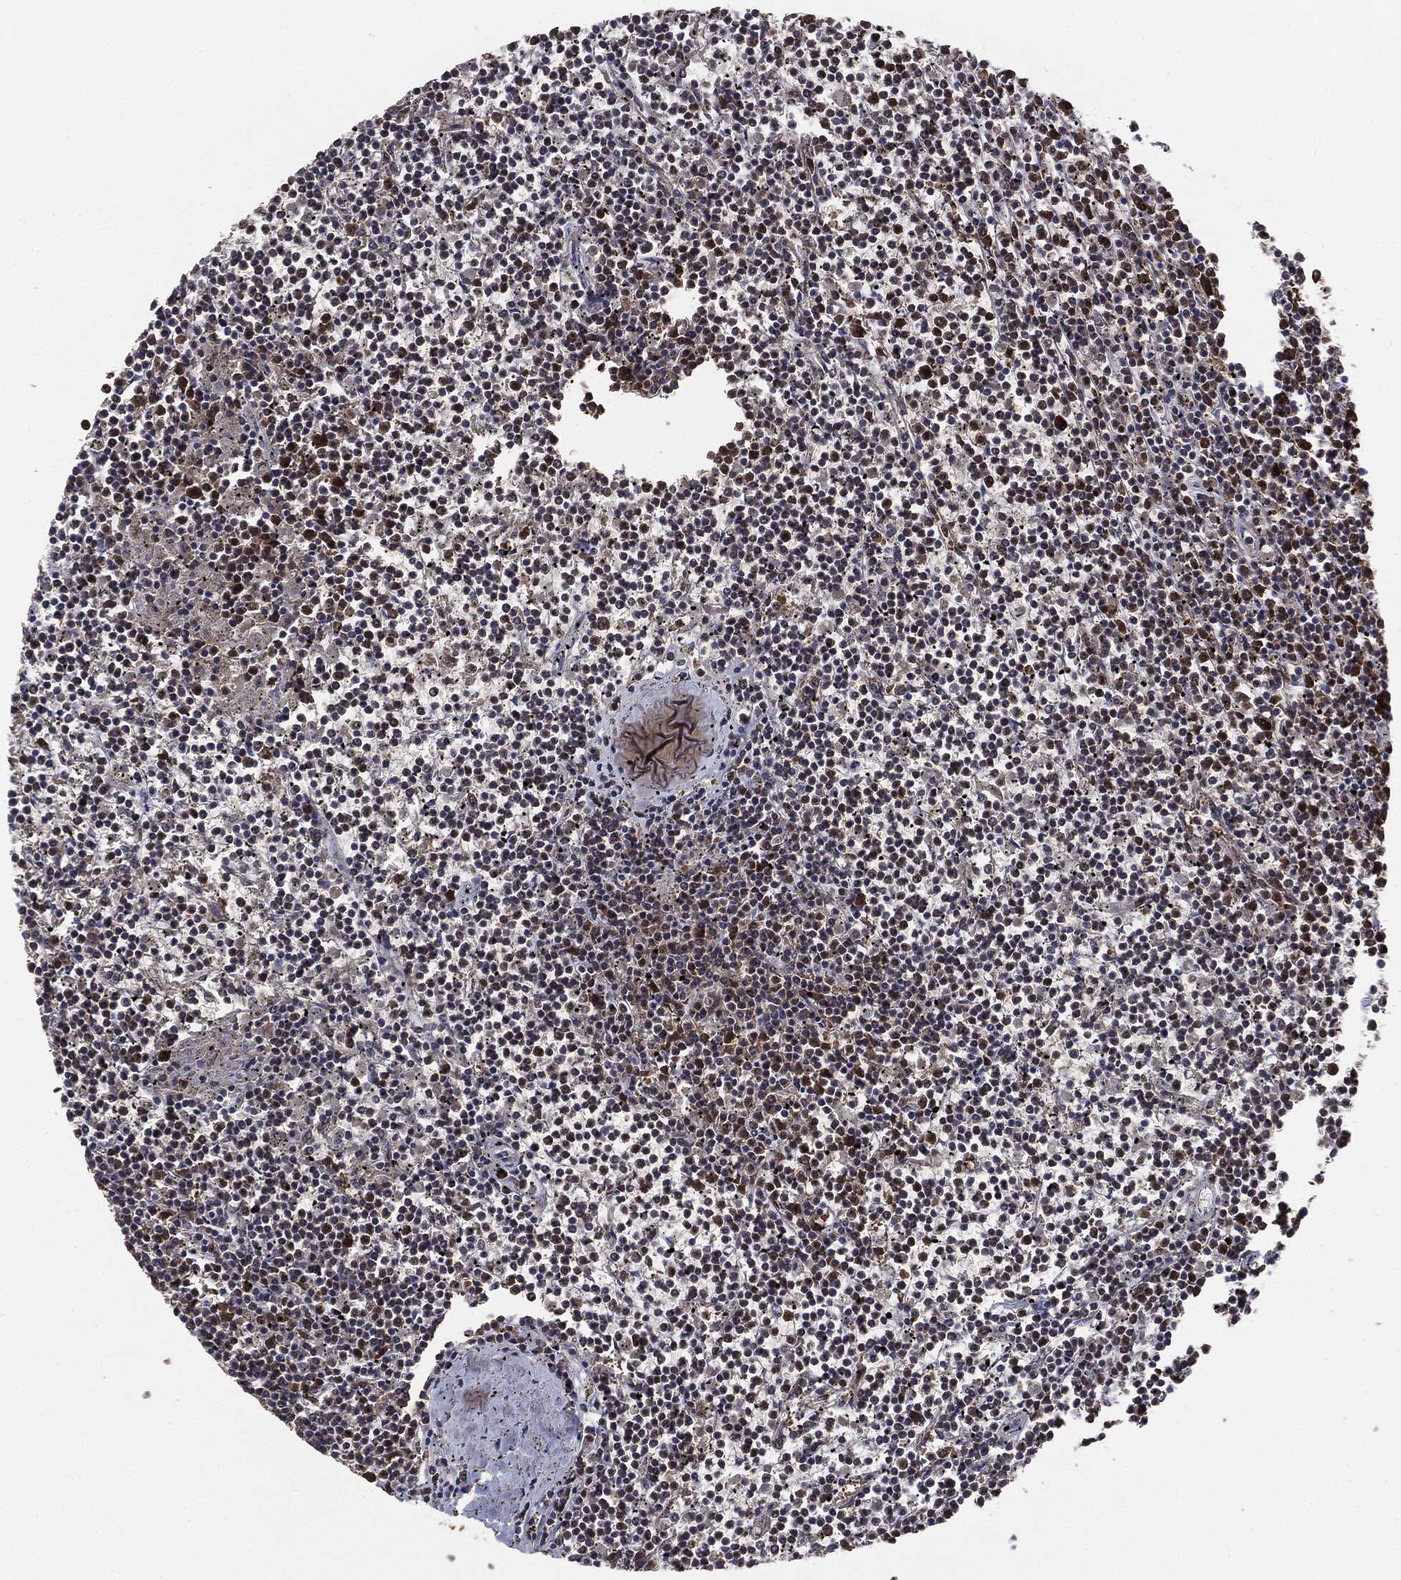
{"staining": {"intensity": "negative", "quantity": "none", "location": "none"}, "tissue": "lymphoma", "cell_type": "Tumor cells", "image_type": "cancer", "snomed": [{"axis": "morphology", "description": "Malignant lymphoma, non-Hodgkin's type, Low grade"}, {"axis": "topography", "description": "Spleen"}], "caption": "Tumor cells show no significant protein expression in low-grade malignant lymphoma, non-Hodgkin's type.", "gene": "NME1", "patient": {"sex": "female", "age": 19}}